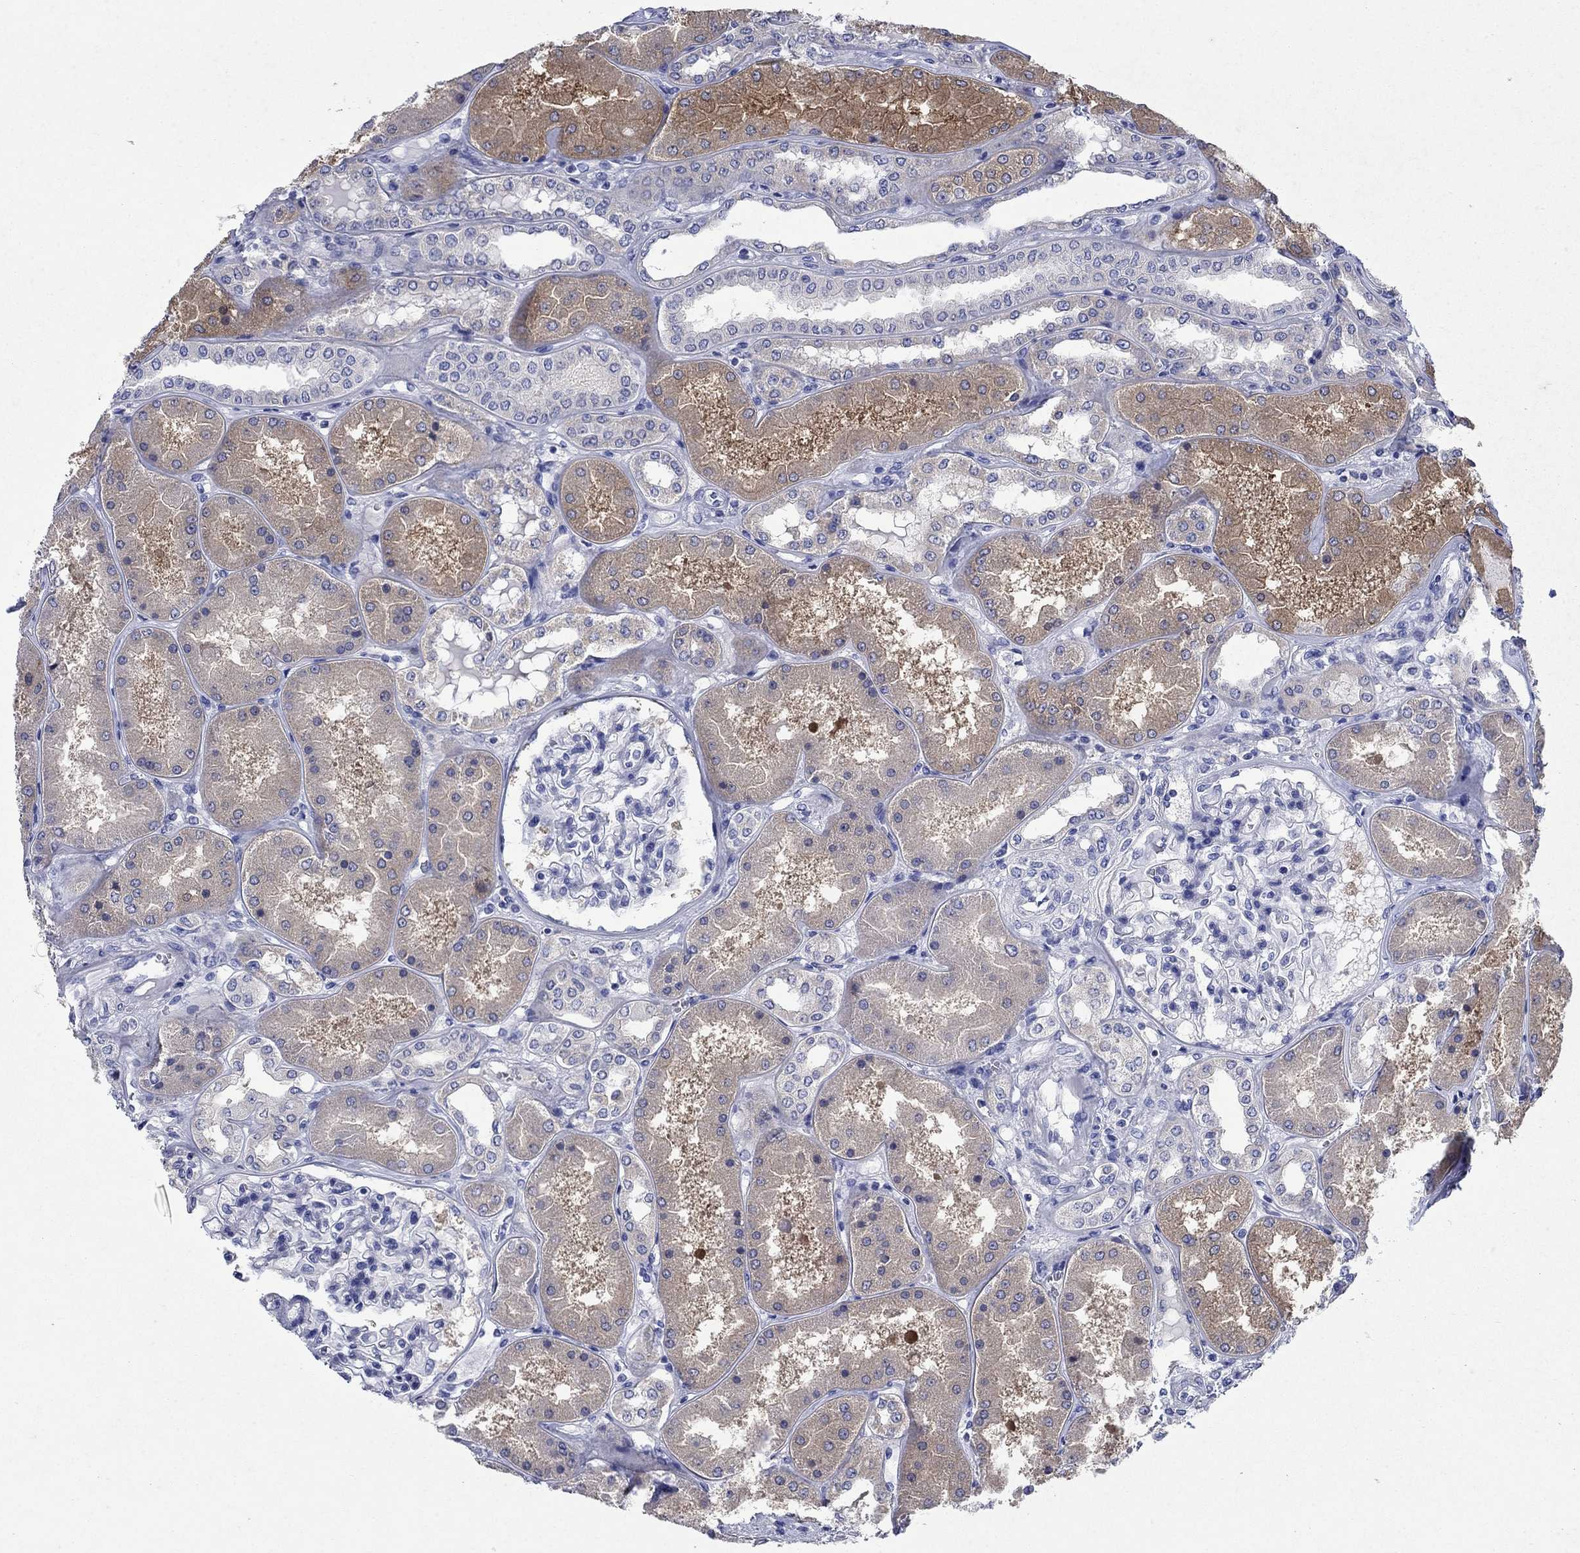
{"staining": {"intensity": "negative", "quantity": "none", "location": "none"}, "tissue": "kidney", "cell_type": "Cells in glomeruli", "image_type": "normal", "snomed": [{"axis": "morphology", "description": "Normal tissue, NOS"}, {"axis": "topography", "description": "Kidney"}], "caption": "An immunohistochemistry photomicrograph of benign kidney is shown. There is no staining in cells in glomeruli of kidney. (Stains: DAB immunohistochemistry with hematoxylin counter stain, Microscopy: brightfield microscopy at high magnification).", "gene": "SULT2B1", "patient": {"sex": "female", "age": 56}}